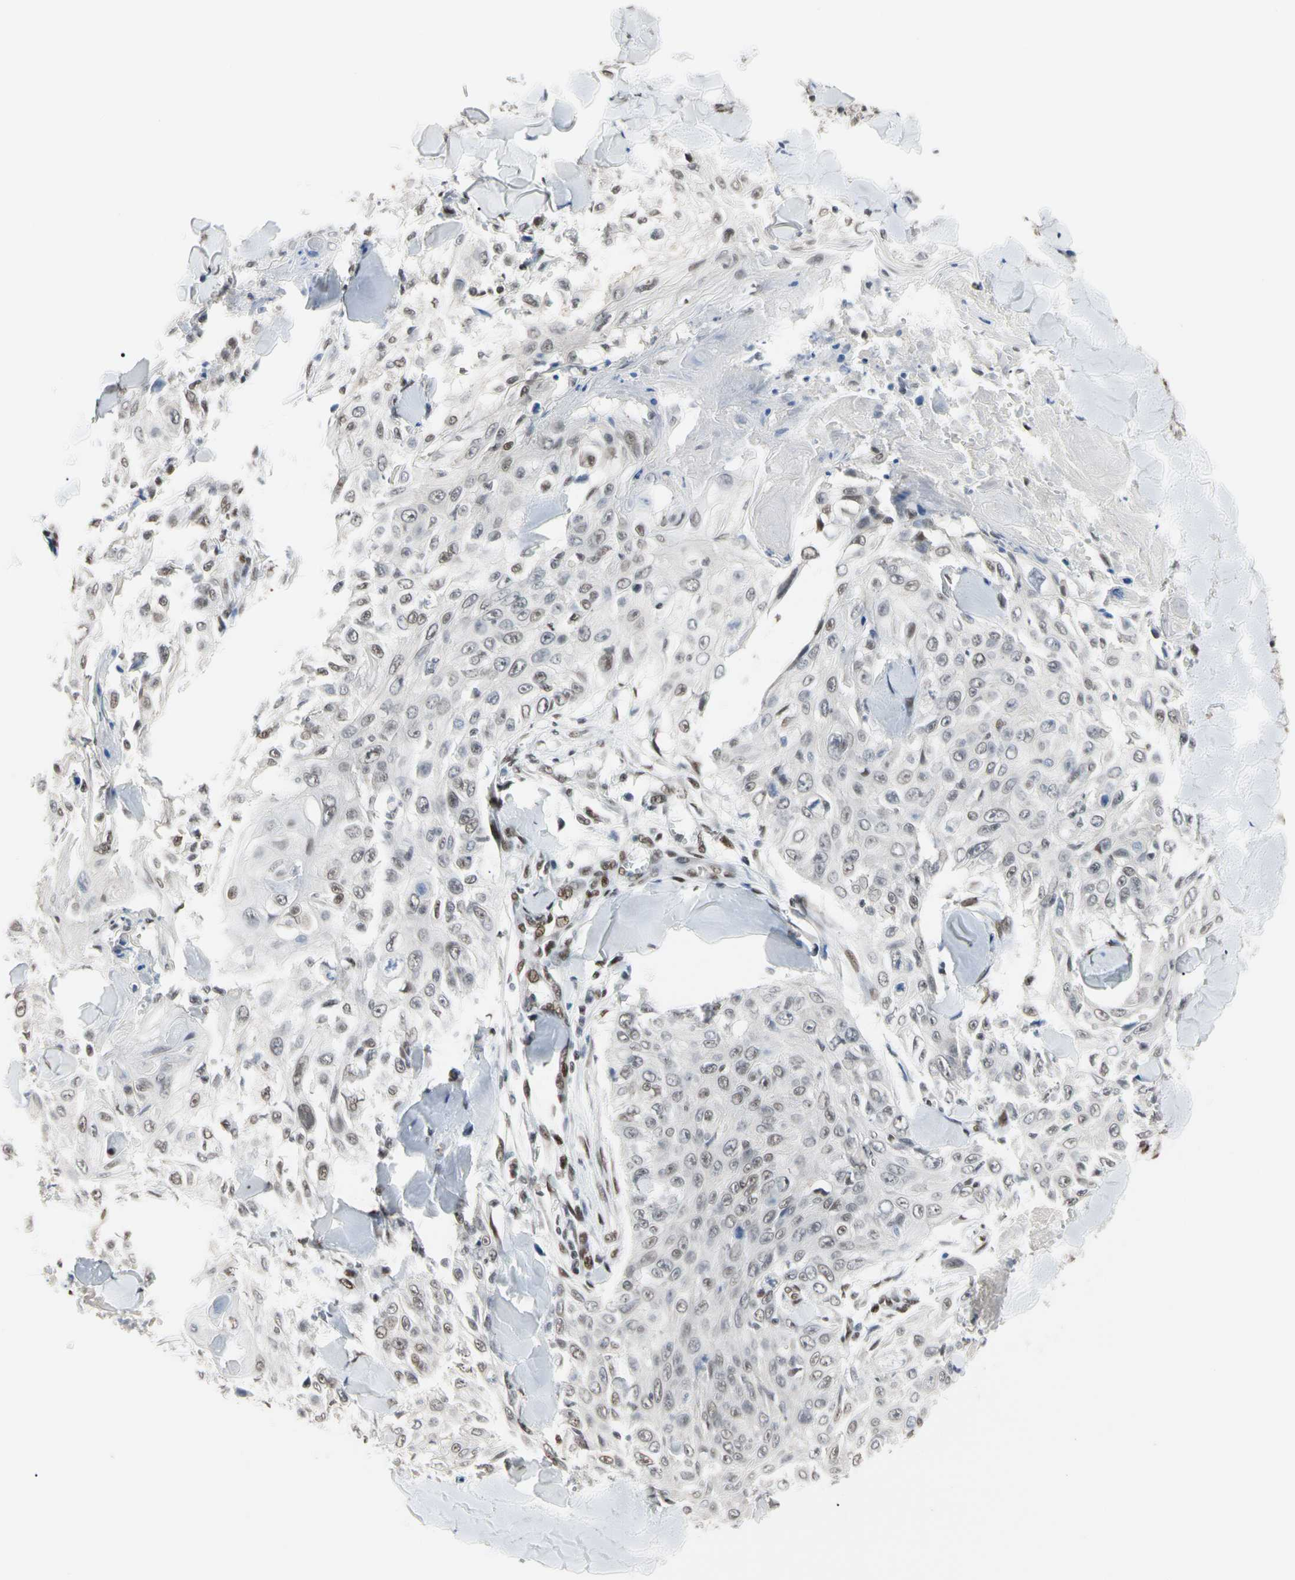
{"staining": {"intensity": "weak", "quantity": "<25%", "location": "nuclear"}, "tissue": "skin cancer", "cell_type": "Tumor cells", "image_type": "cancer", "snomed": [{"axis": "morphology", "description": "Squamous cell carcinoma, NOS"}, {"axis": "topography", "description": "Skin"}], "caption": "IHC of skin cancer shows no positivity in tumor cells.", "gene": "FAM98B", "patient": {"sex": "male", "age": 86}}